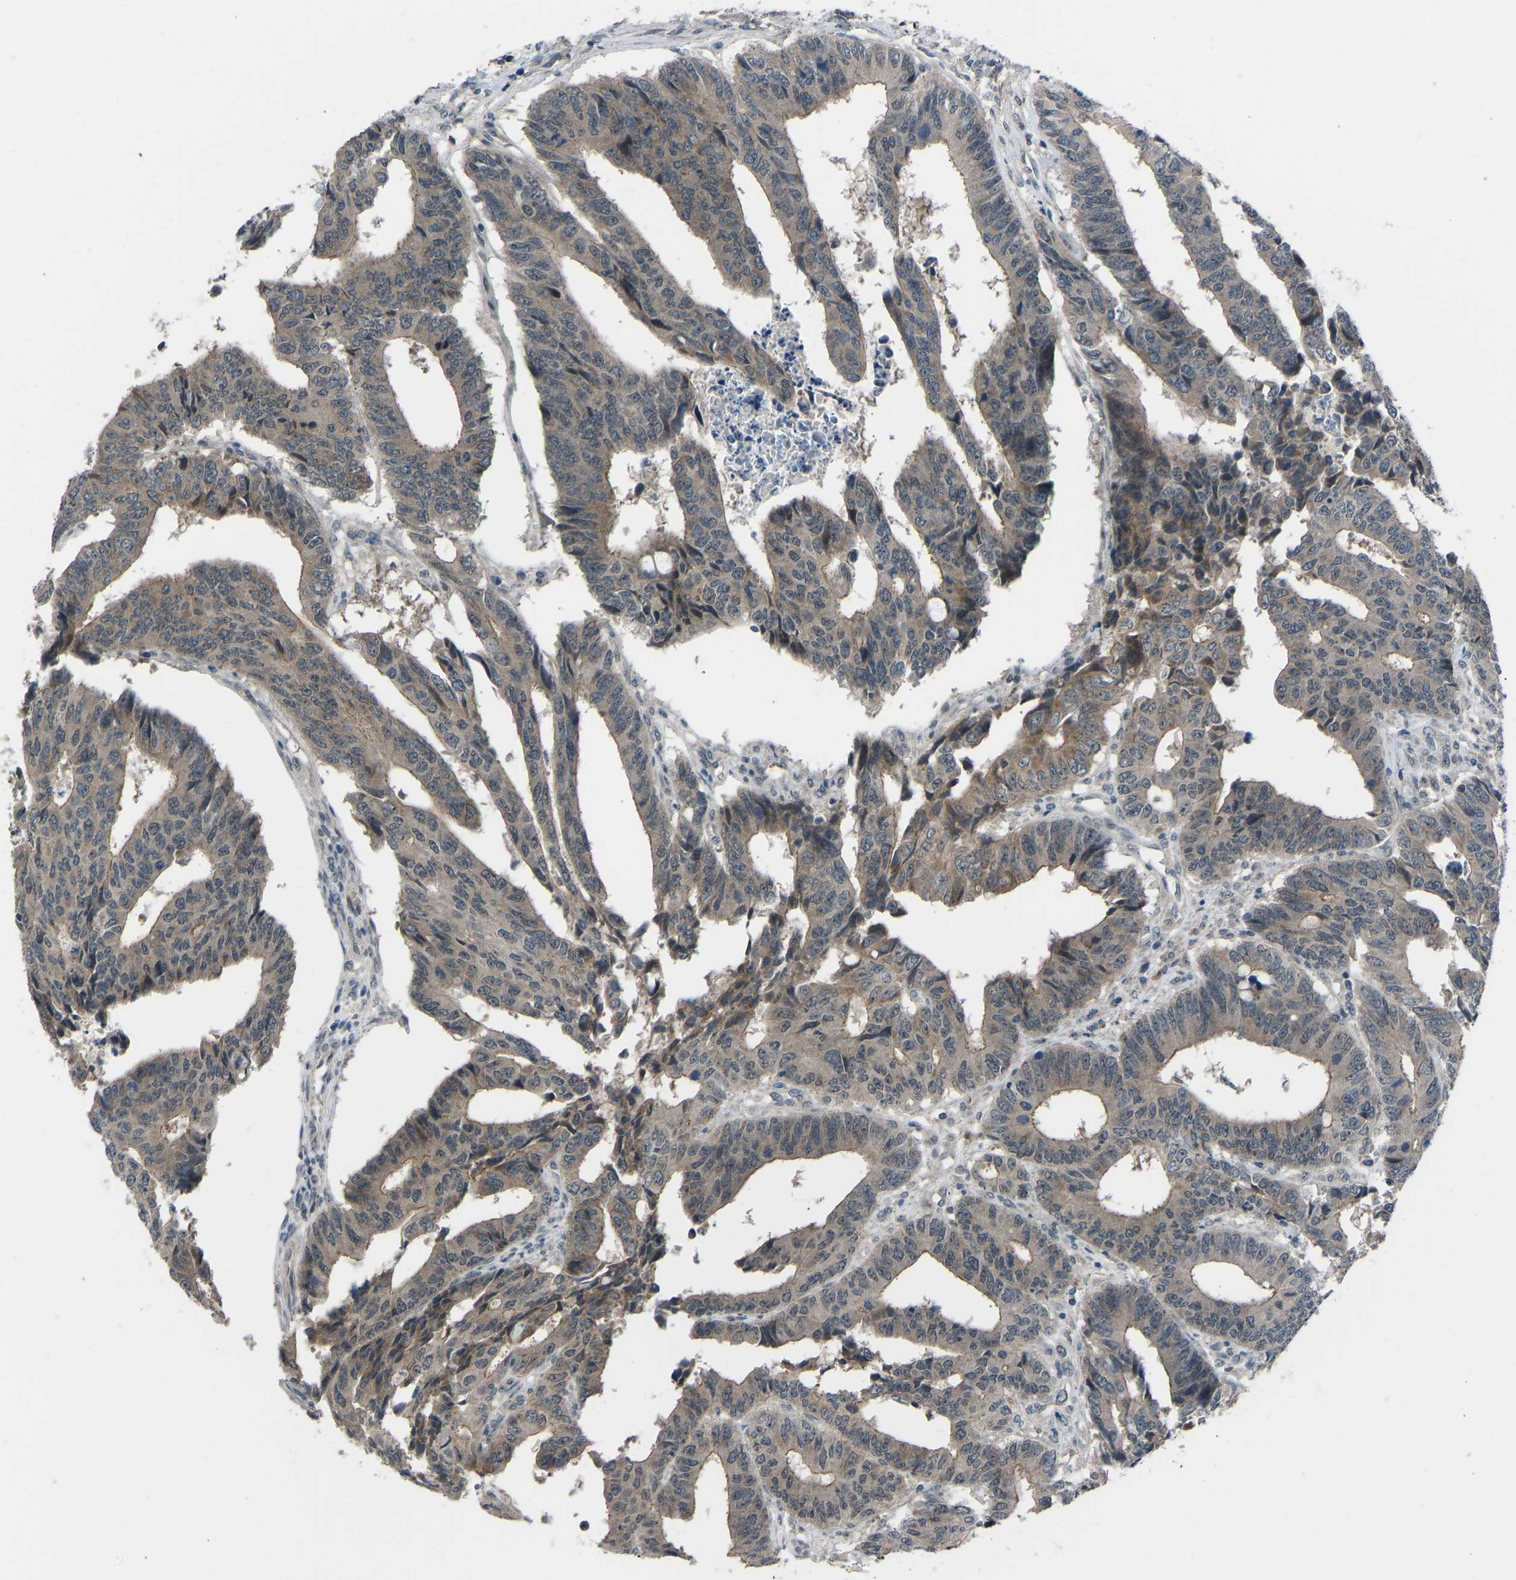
{"staining": {"intensity": "weak", "quantity": ">75%", "location": "cytoplasmic/membranous"}, "tissue": "colorectal cancer", "cell_type": "Tumor cells", "image_type": "cancer", "snomed": [{"axis": "morphology", "description": "Adenocarcinoma, NOS"}, {"axis": "topography", "description": "Rectum"}], "caption": "Immunohistochemical staining of colorectal adenocarcinoma displays low levels of weak cytoplasmic/membranous expression in approximately >75% of tumor cells. (DAB = brown stain, brightfield microscopy at high magnification).", "gene": "CDK2AP1", "patient": {"sex": "male", "age": 84}}